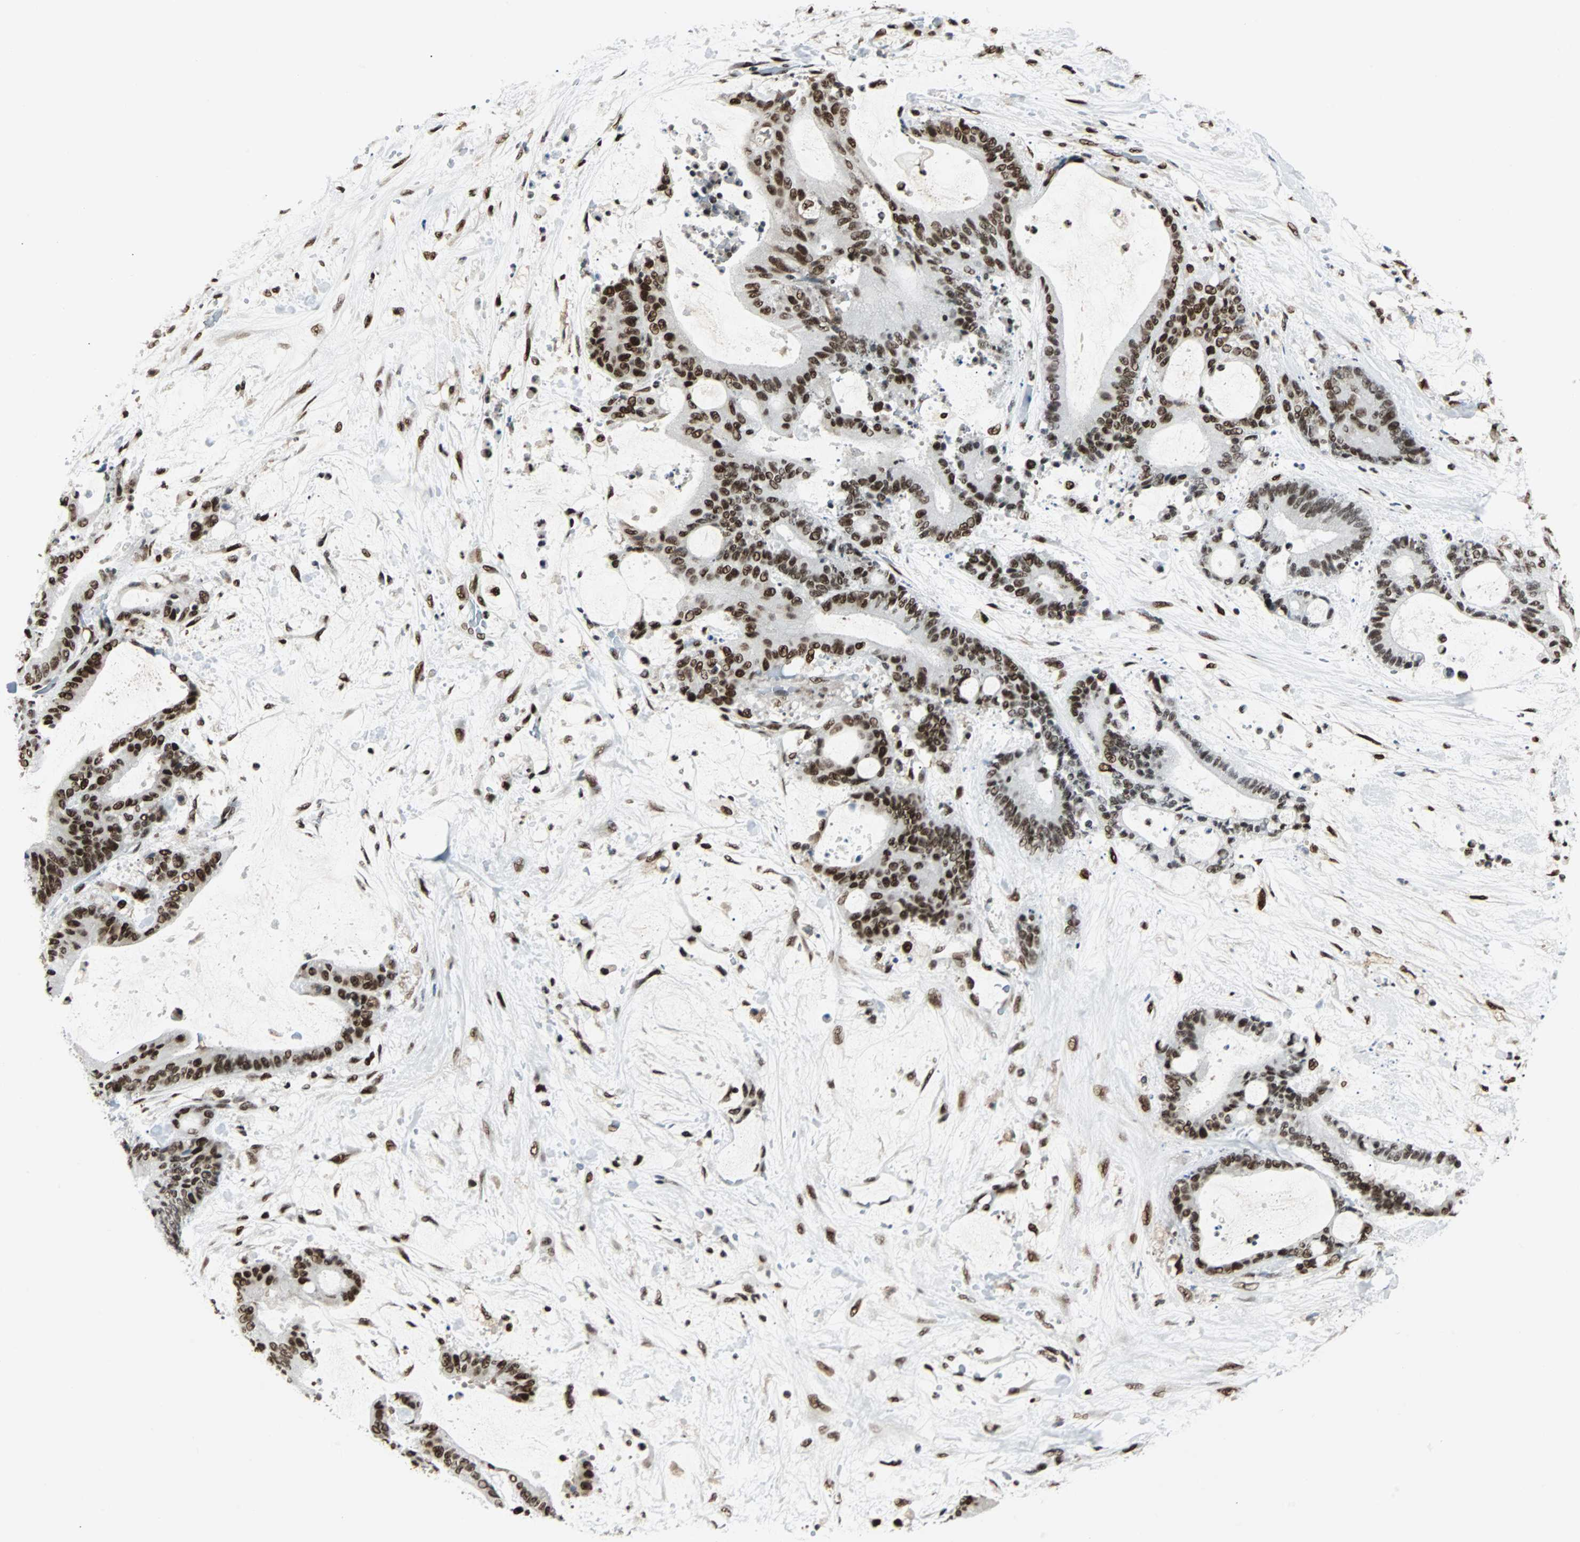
{"staining": {"intensity": "strong", "quantity": ">75%", "location": "nuclear"}, "tissue": "liver cancer", "cell_type": "Tumor cells", "image_type": "cancer", "snomed": [{"axis": "morphology", "description": "Cholangiocarcinoma"}, {"axis": "topography", "description": "Liver"}], "caption": "A high-resolution micrograph shows immunohistochemistry staining of liver cancer (cholangiocarcinoma), which shows strong nuclear staining in about >75% of tumor cells.", "gene": "XRCC4", "patient": {"sex": "female", "age": 73}}